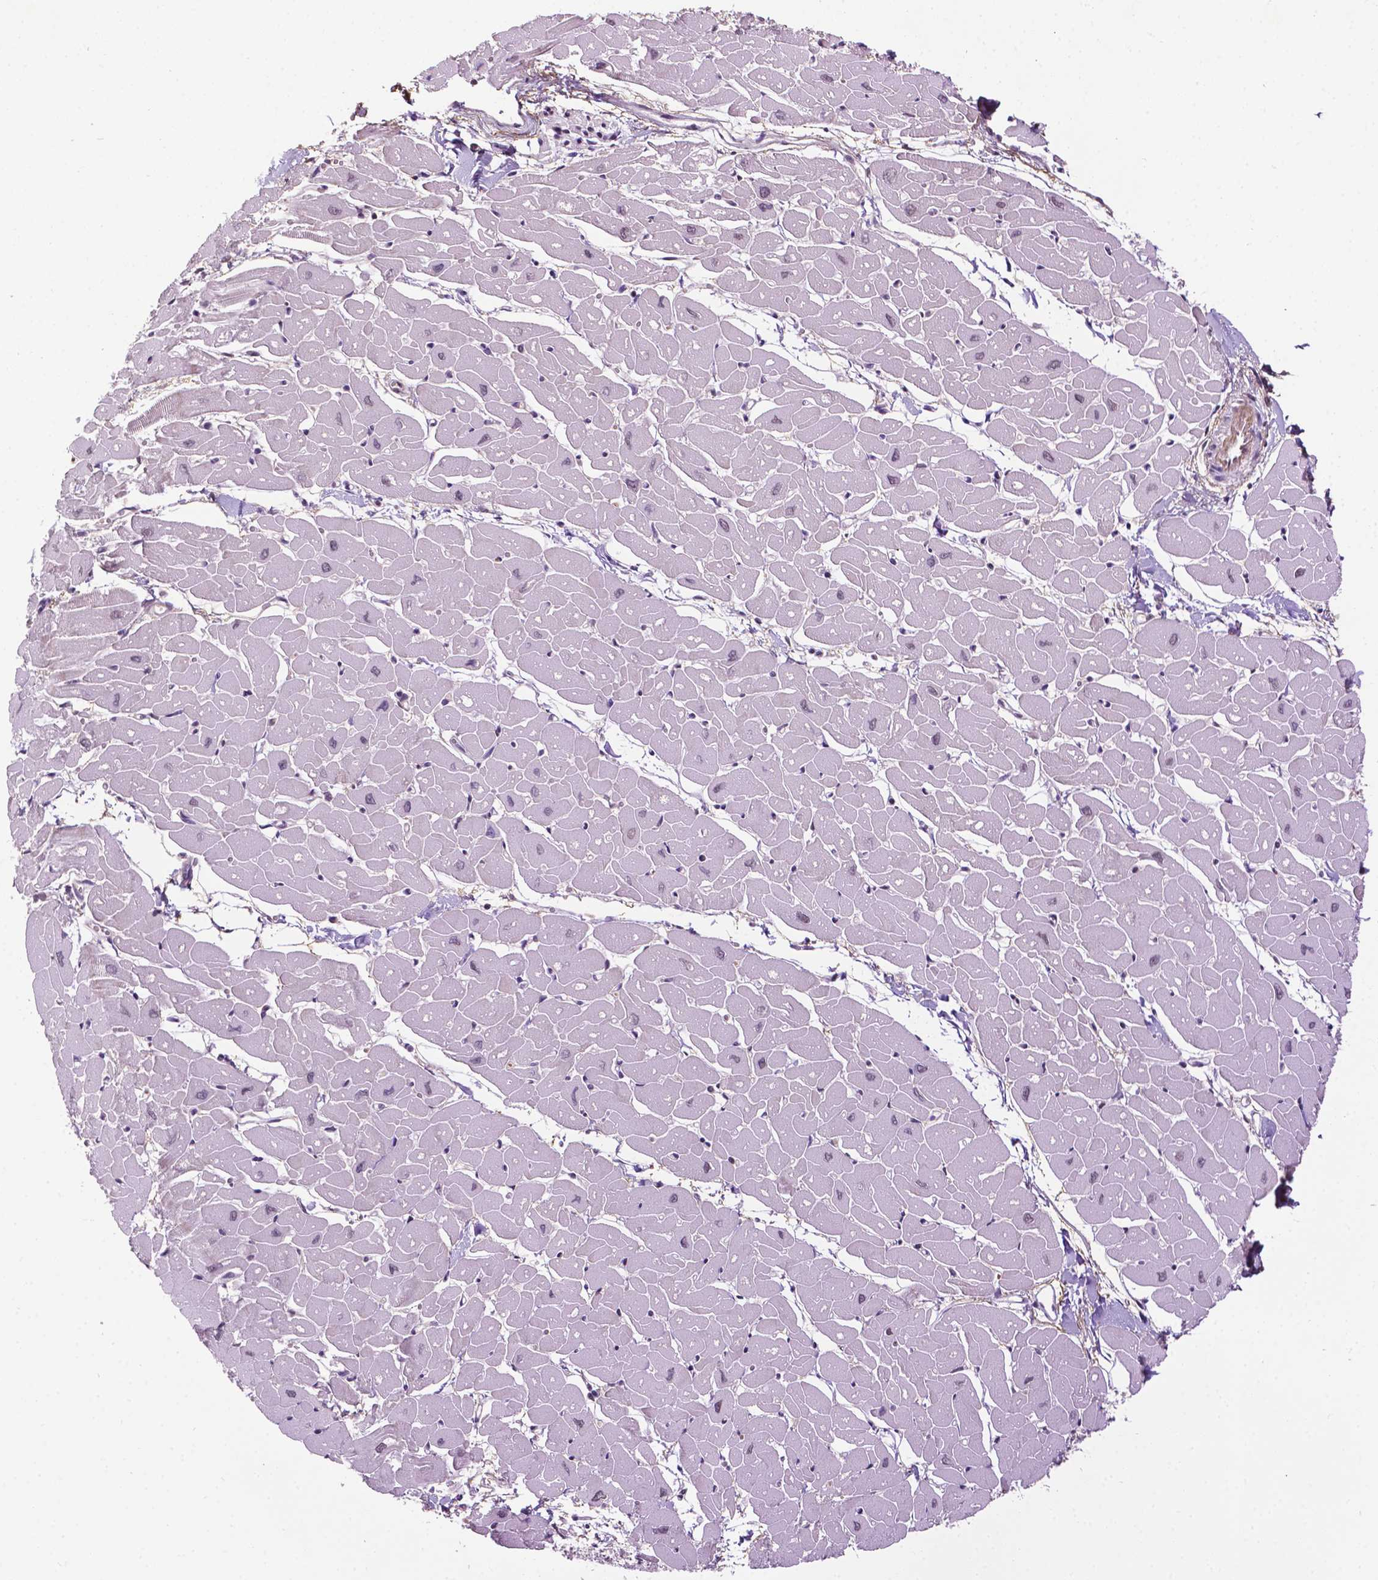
{"staining": {"intensity": "negative", "quantity": "none", "location": "none"}, "tissue": "heart muscle", "cell_type": "Cardiomyocytes", "image_type": "normal", "snomed": [{"axis": "morphology", "description": "Normal tissue, NOS"}, {"axis": "topography", "description": "Heart"}], "caption": "Immunohistochemistry histopathology image of benign heart muscle: human heart muscle stained with DAB displays no significant protein expression in cardiomyocytes.", "gene": "UBQLN4", "patient": {"sex": "male", "age": 57}}